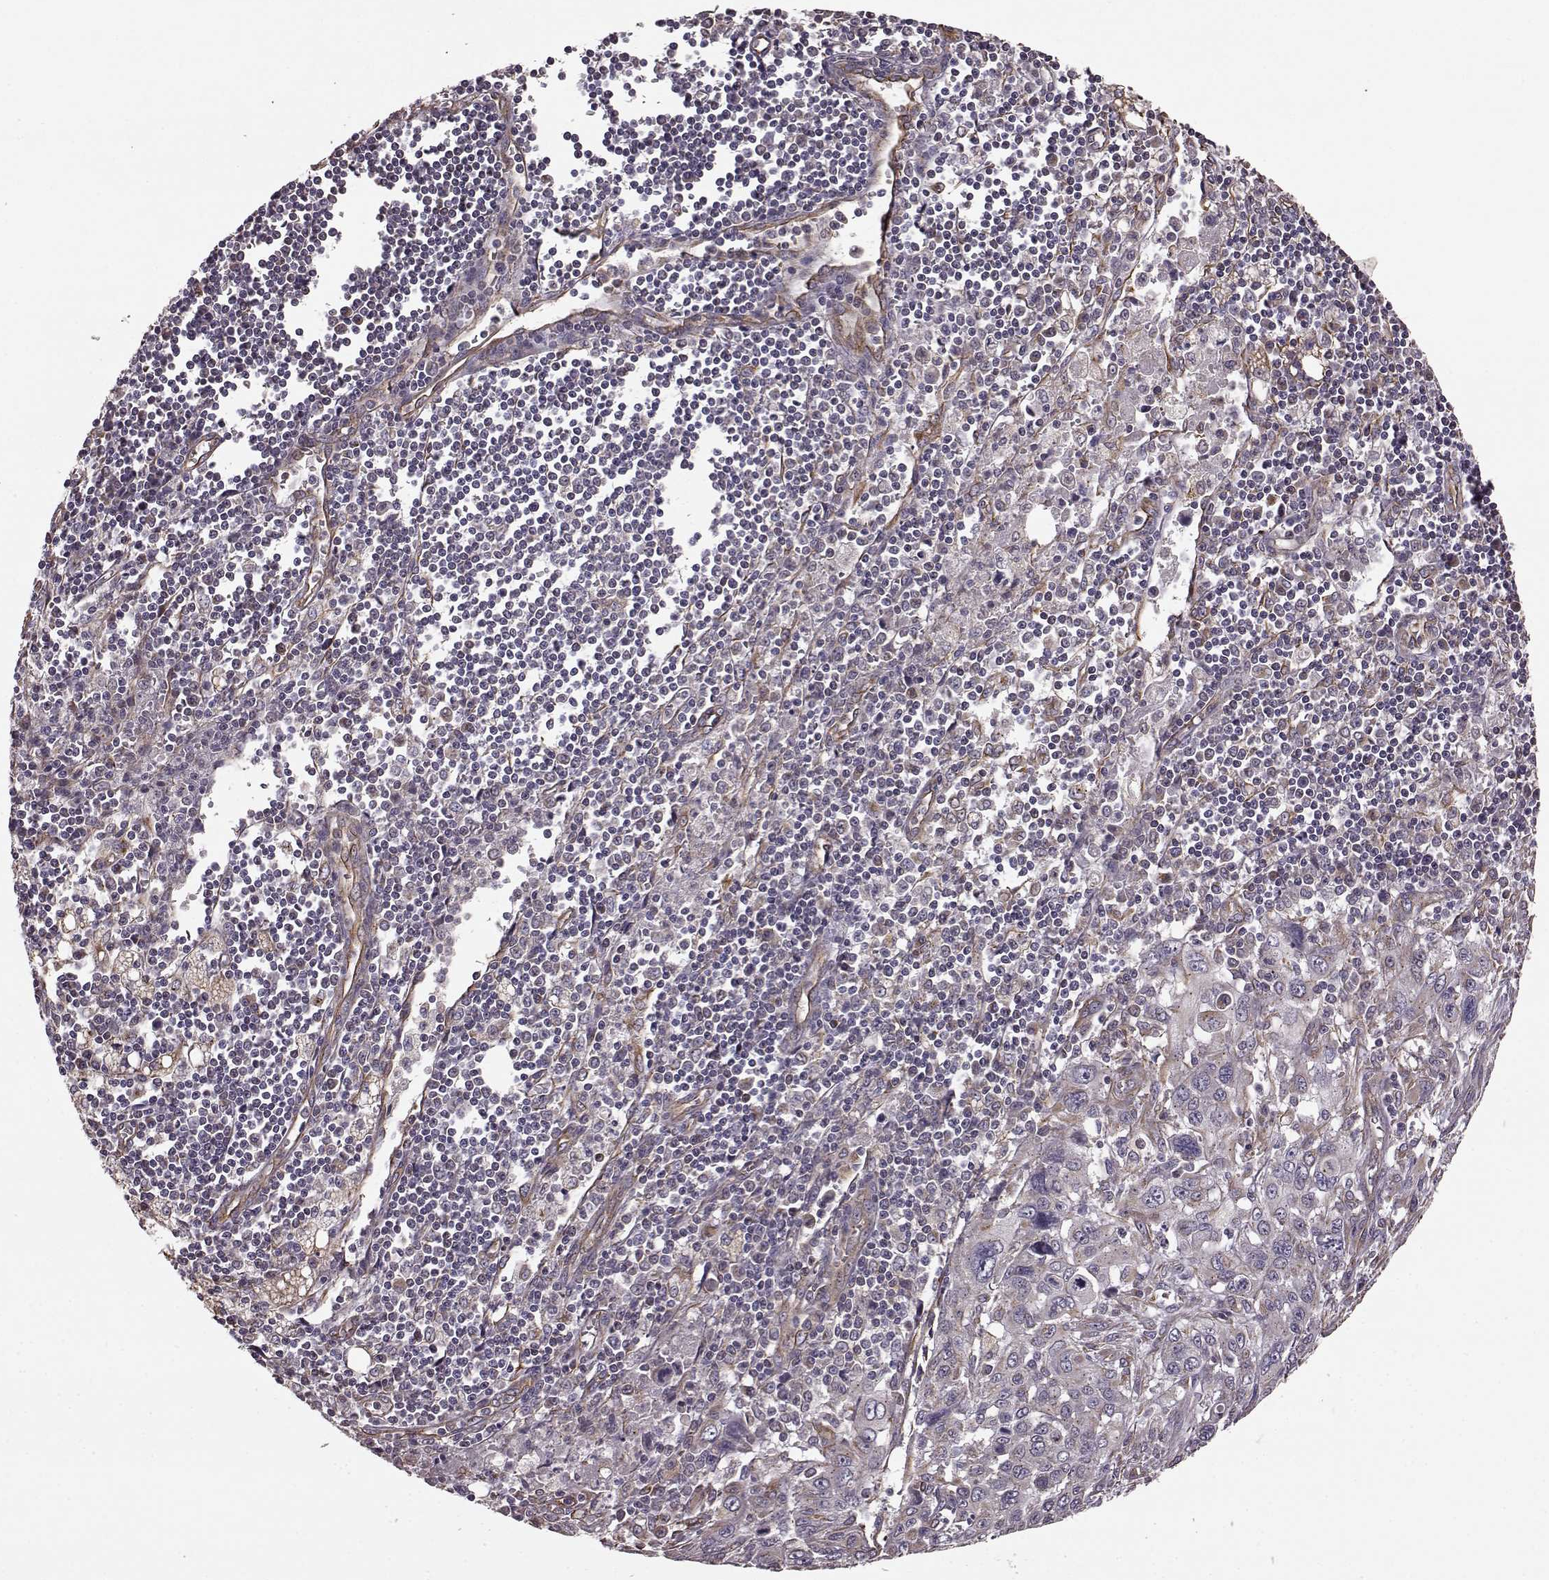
{"staining": {"intensity": "weak", "quantity": "<25%", "location": "cytoplasmic/membranous"}, "tissue": "pancreatic cancer", "cell_type": "Tumor cells", "image_type": "cancer", "snomed": [{"axis": "morphology", "description": "Adenocarcinoma, NOS"}, {"axis": "topography", "description": "Pancreas"}], "caption": "An image of pancreatic cancer stained for a protein shows no brown staining in tumor cells.", "gene": "NTF3", "patient": {"sex": "male", "age": 47}}